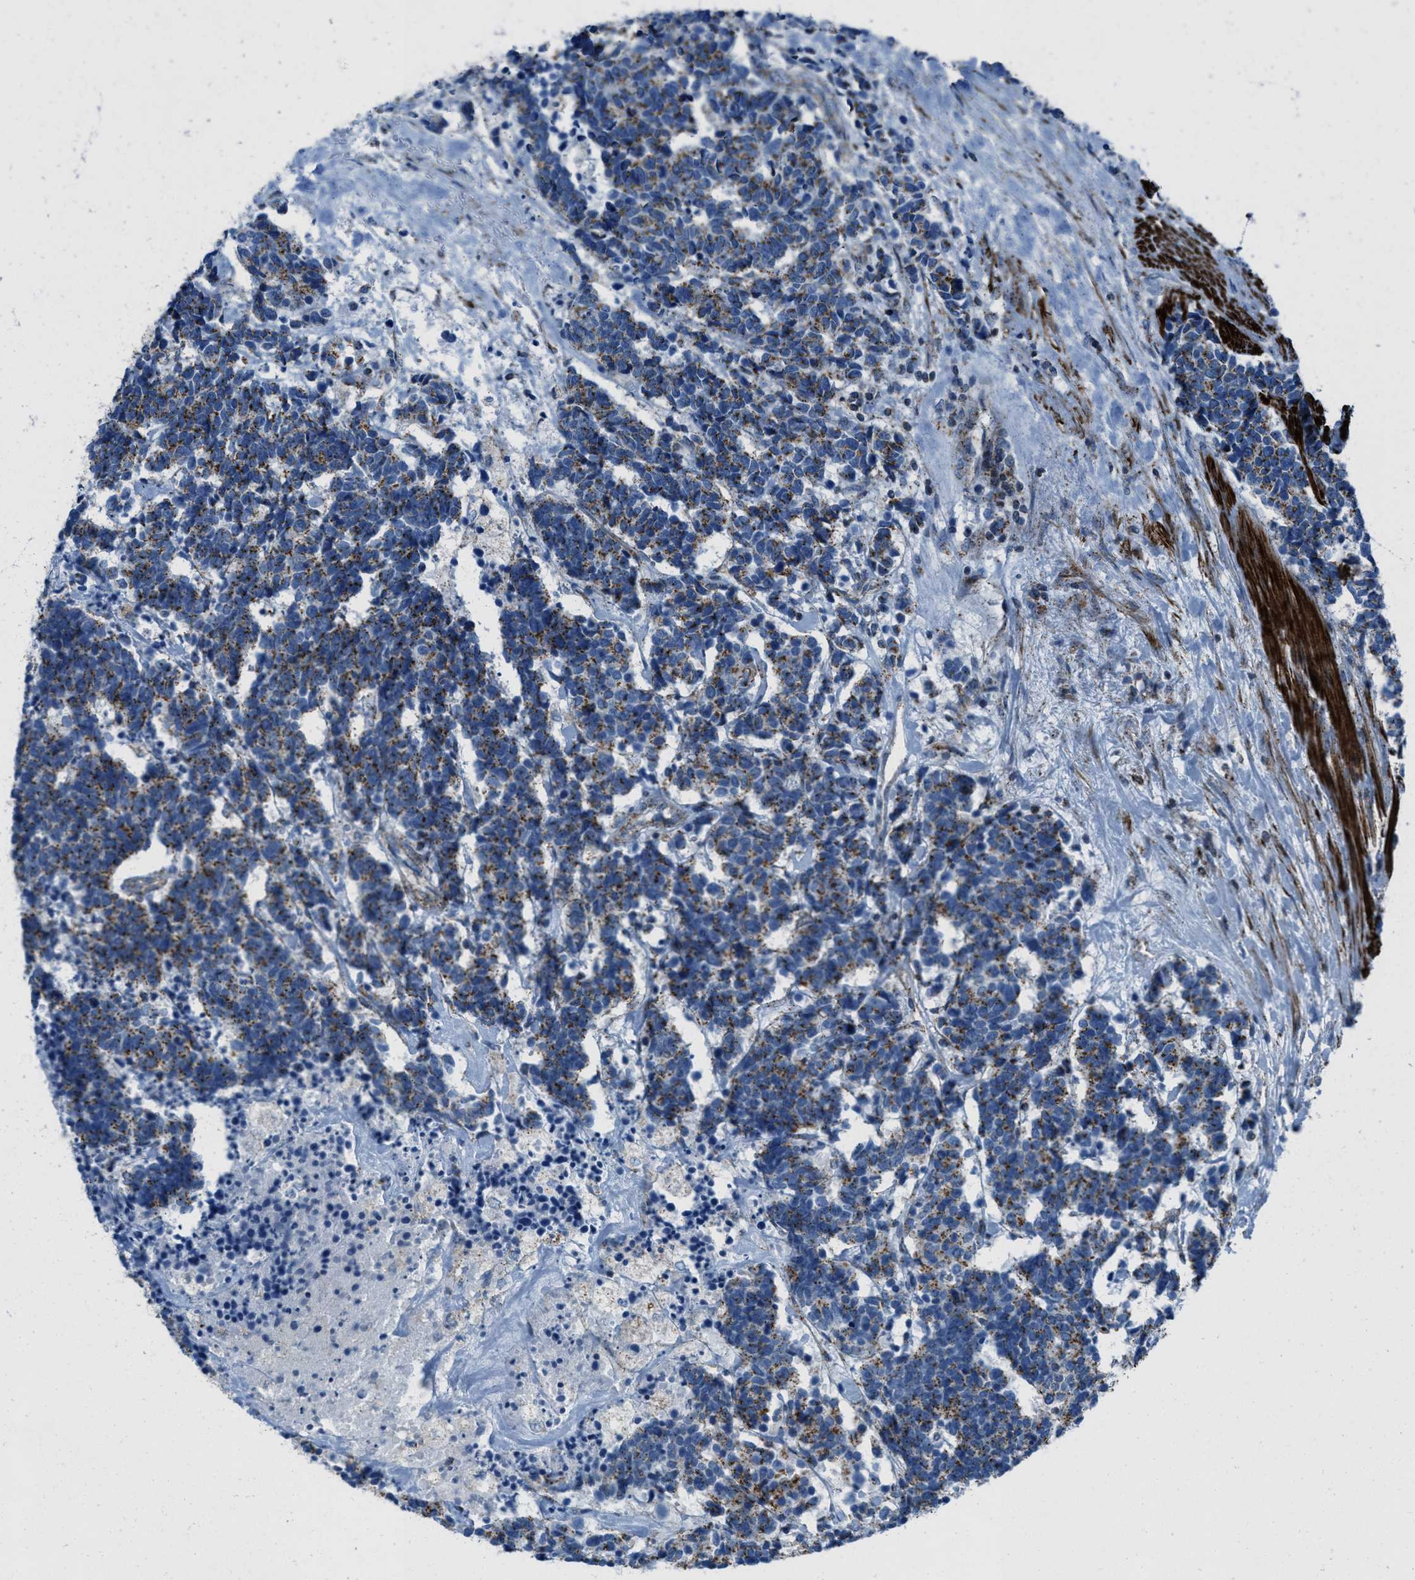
{"staining": {"intensity": "moderate", "quantity": ">75%", "location": "cytoplasmic/membranous"}, "tissue": "carcinoid", "cell_type": "Tumor cells", "image_type": "cancer", "snomed": [{"axis": "morphology", "description": "Carcinoma, NOS"}, {"axis": "morphology", "description": "Carcinoid, malignant, NOS"}, {"axis": "topography", "description": "Urinary bladder"}], "caption": "Immunohistochemical staining of human malignant carcinoid displays moderate cytoplasmic/membranous protein staining in about >75% of tumor cells. Immunohistochemistry (ihc) stains the protein of interest in brown and the nuclei are stained blue.", "gene": "MFSD13A", "patient": {"sex": "male", "age": 57}}